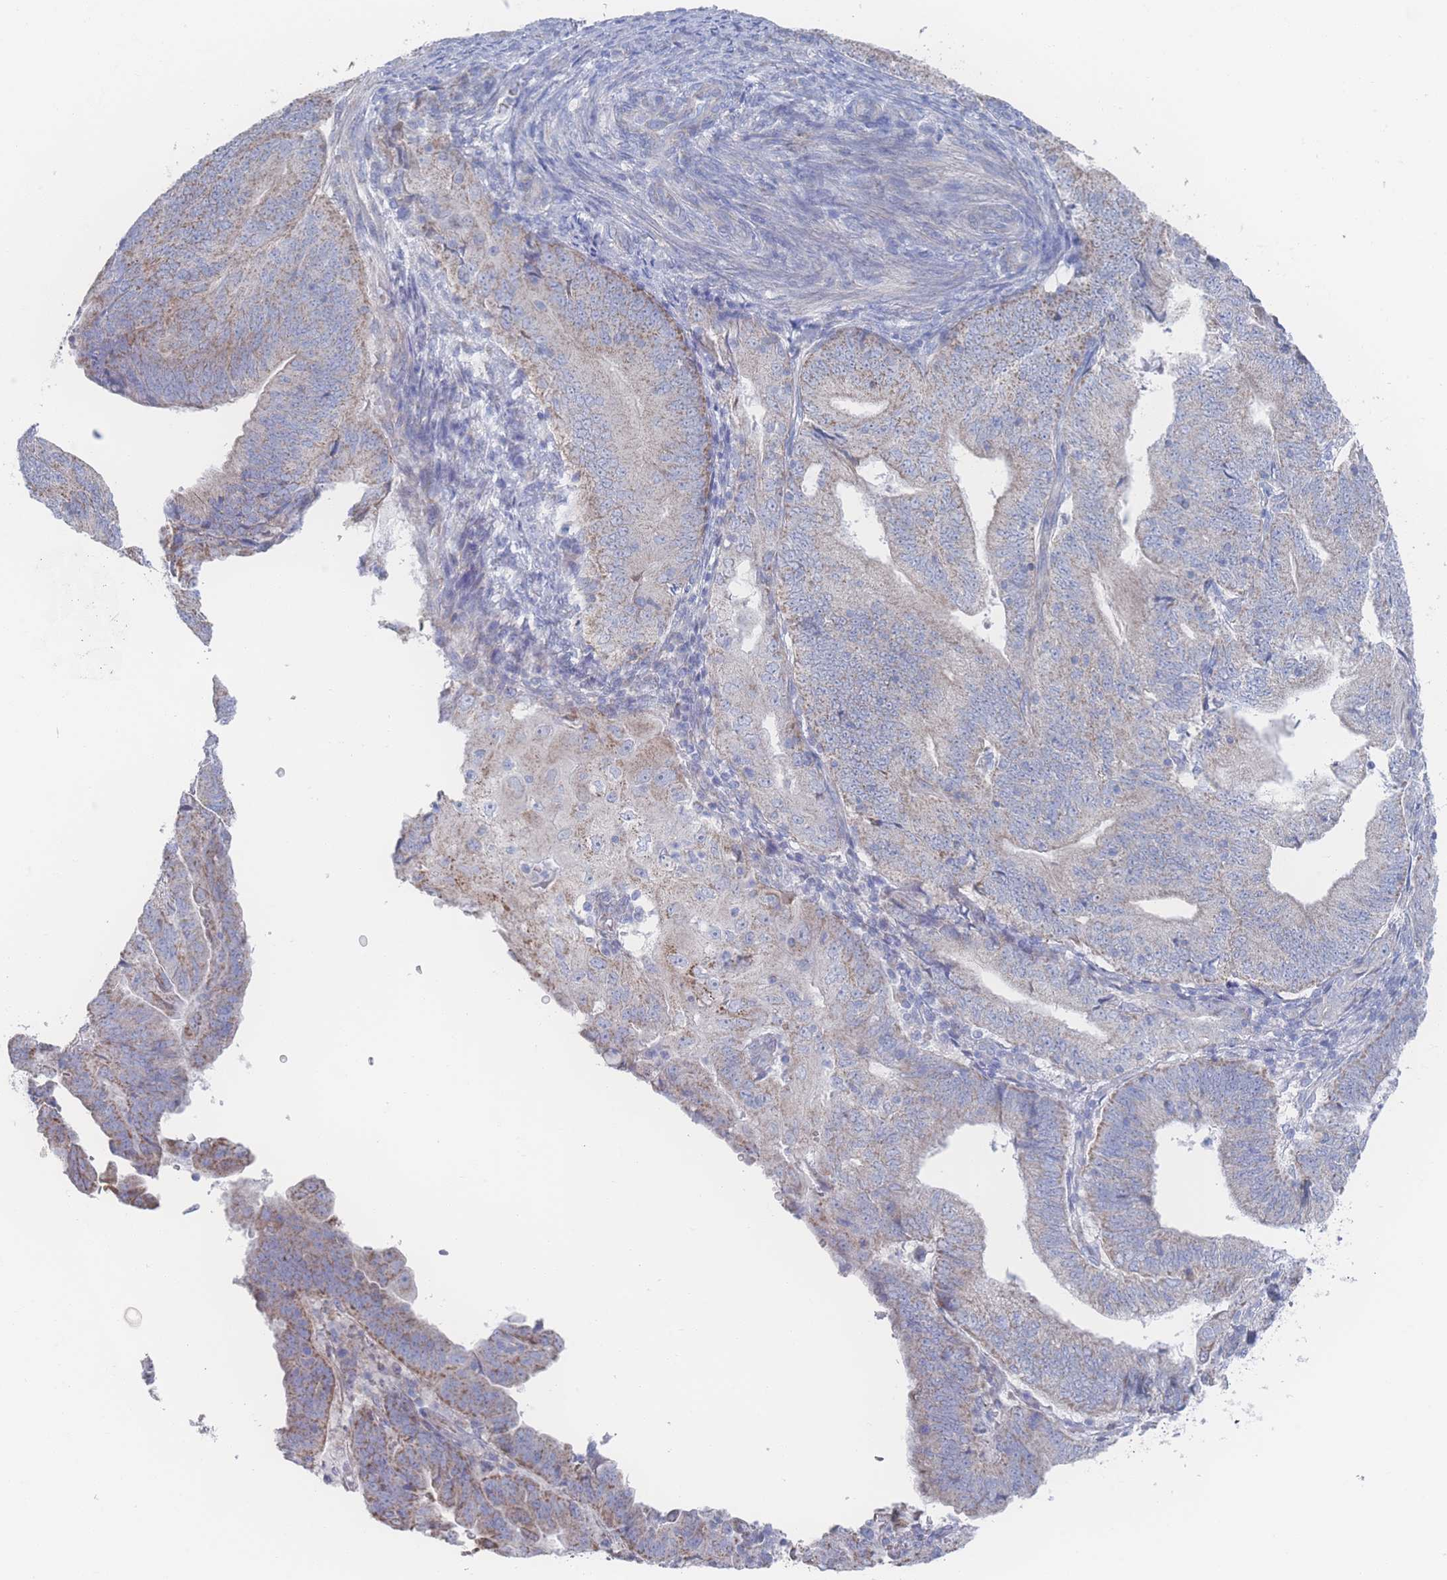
{"staining": {"intensity": "weak", "quantity": "25%-75%", "location": "cytoplasmic/membranous"}, "tissue": "endometrial cancer", "cell_type": "Tumor cells", "image_type": "cancer", "snomed": [{"axis": "morphology", "description": "Adenocarcinoma, NOS"}, {"axis": "topography", "description": "Endometrium"}], "caption": "Immunohistochemistry (IHC) photomicrograph of neoplastic tissue: endometrial adenocarcinoma stained using immunohistochemistry (IHC) demonstrates low levels of weak protein expression localized specifically in the cytoplasmic/membranous of tumor cells, appearing as a cytoplasmic/membranous brown color.", "gene": "SNPH", "patient": {"sex": "female", "age": 70}}